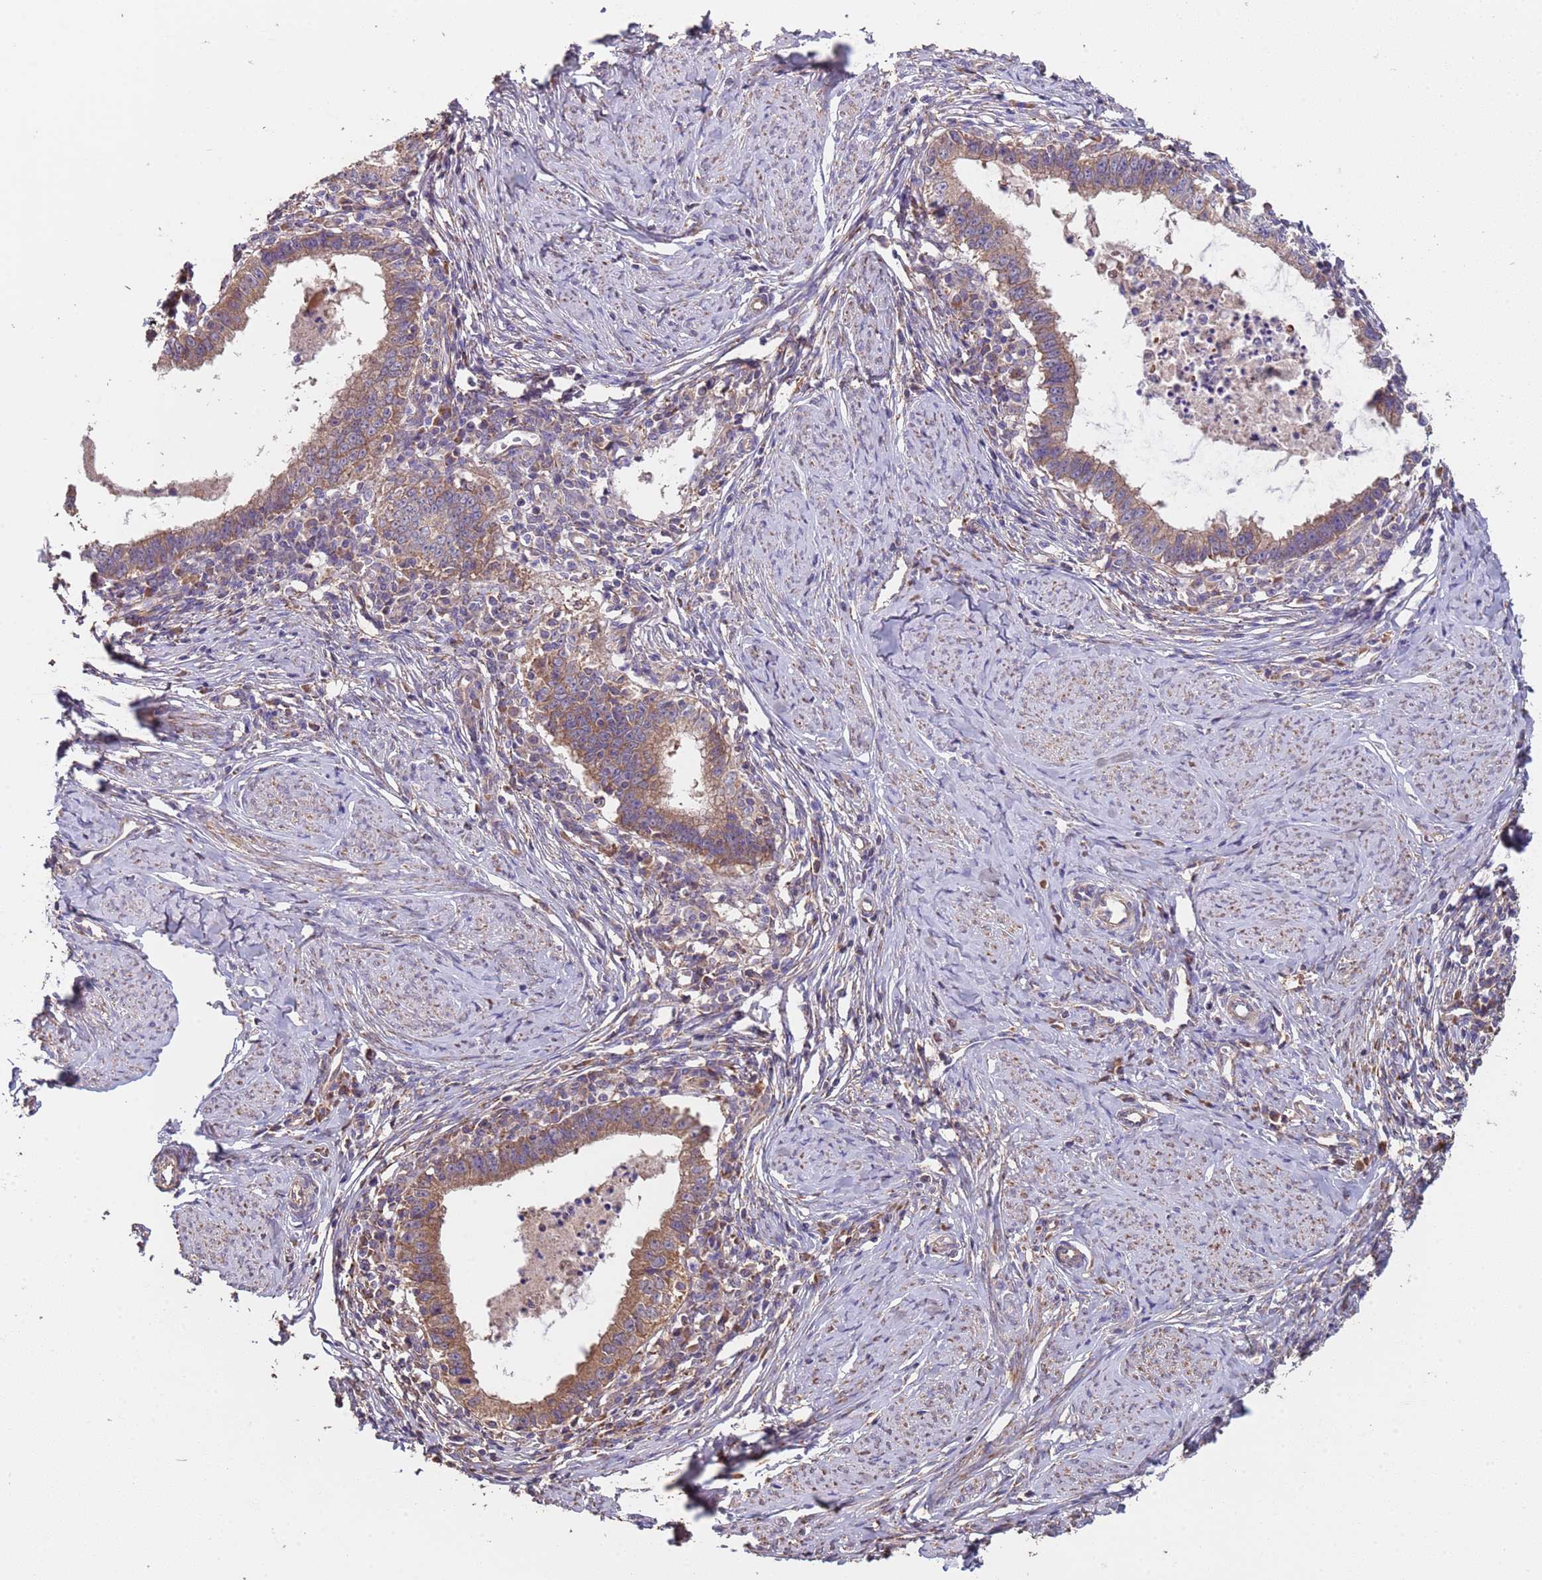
{"staining": {"intensity": "moderate", "quantity": ">75%", "location": "cytoplasmic/membranous"}, "tissue": "cervical cancer", "cell_type": "Tumor cells", "image_type": "cancer", "snomed": [{"axis": "morphology", "description": "Adenocarcinoma, NOS"}, {"axis": "topography", "description": "Cervix"}], "caption": "The micrograph demonstrates a brown stain indicating the presence of a protein in the cytoplasmic/membranous of tumor cells in cervical cancer.", "gene": "EEF1AKMT1", "patient": {"sex": "female", "age": 36}}